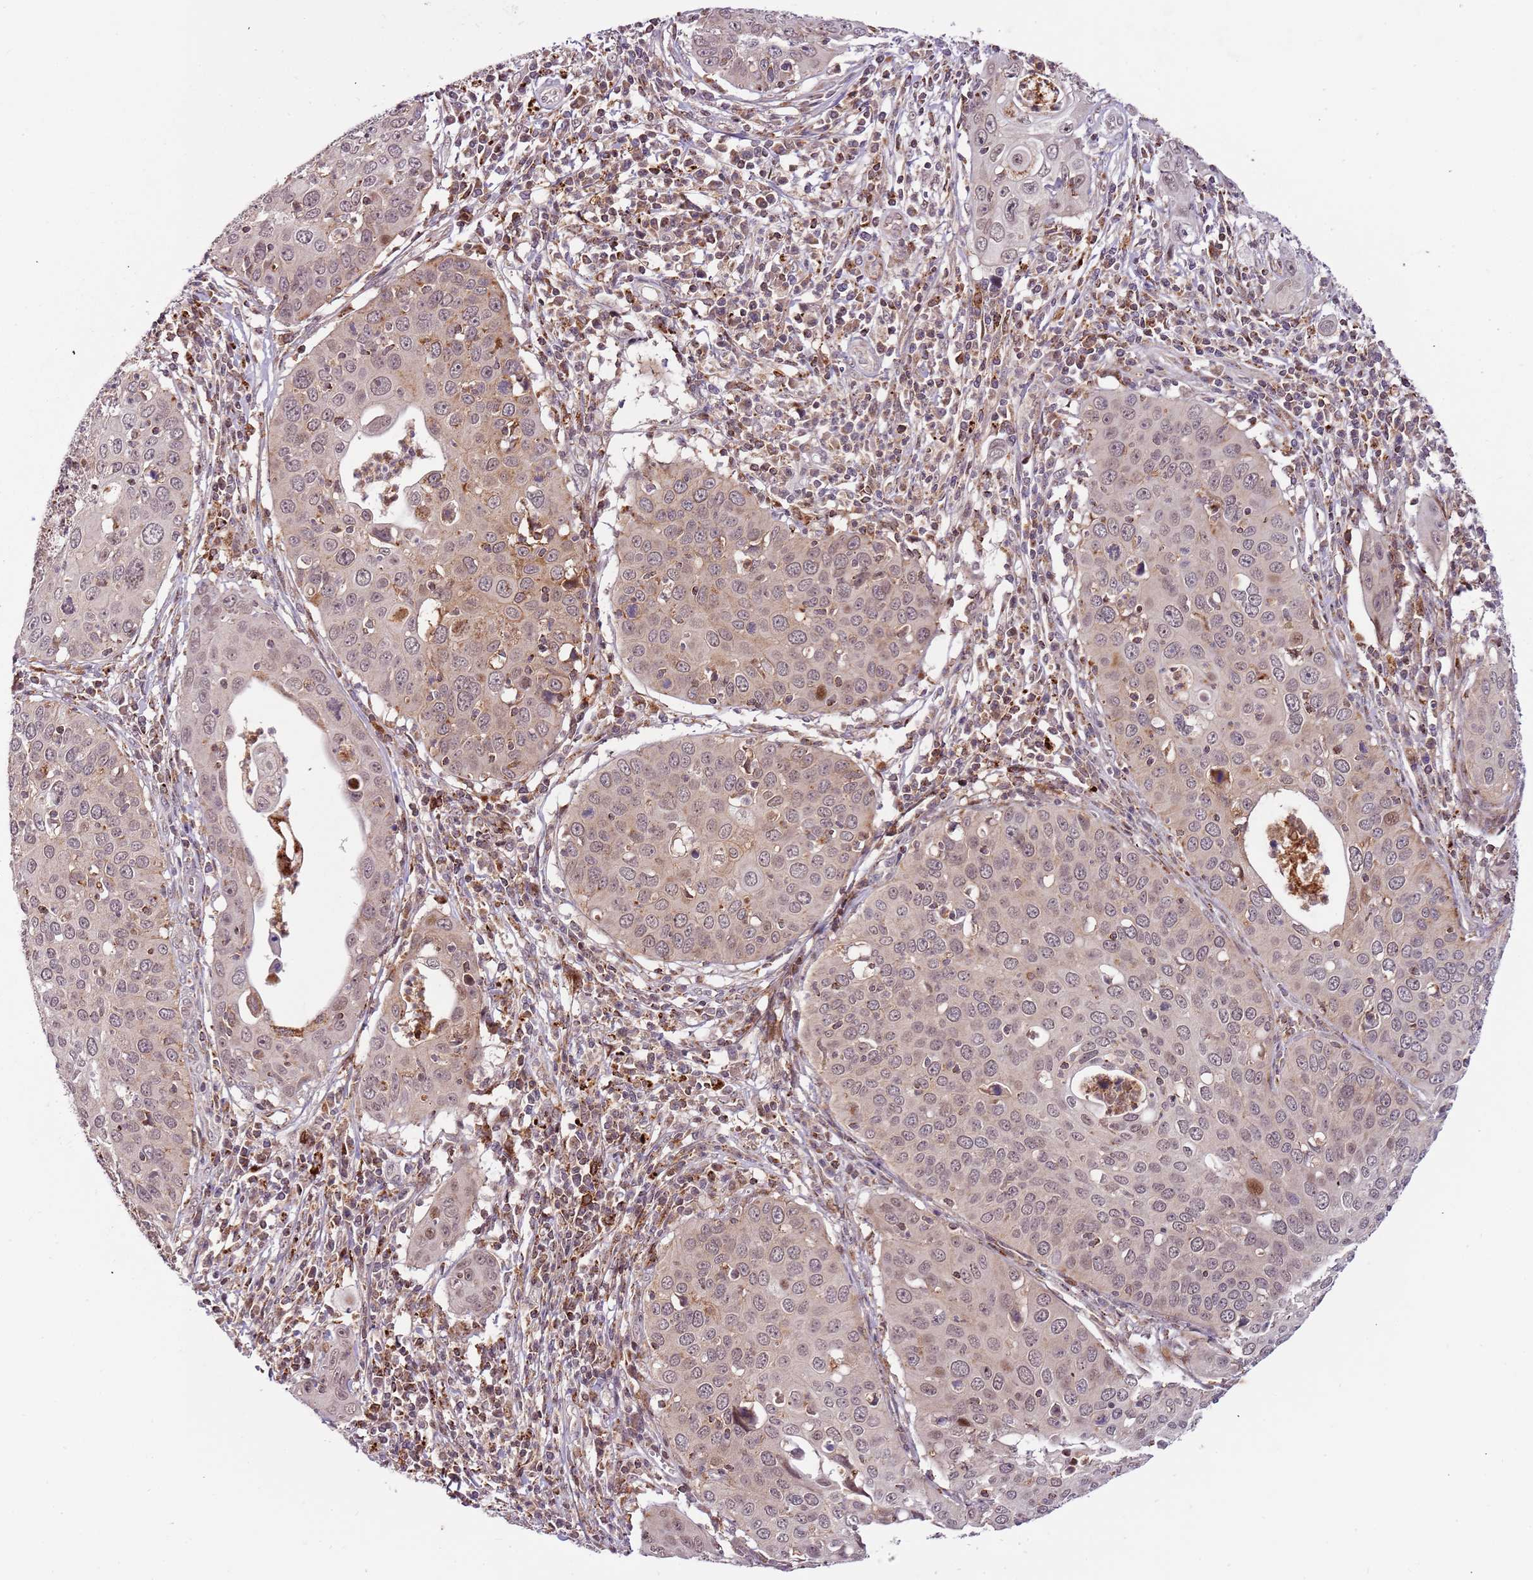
{"staining": {"intensity": "weak", "quantity": "<25%", "location": "cytoplasmic/membranous,nuclear"}, "tissue": "cervical cancer", "cell_type": "Tumor cells", "image_type": "cancer", "snomed": [{"axis": "morphology", "description": "Squamous cell carcinoma, NOS"}, {"axis": "topography", "description": "Cervix"}], "caption": "Histopathology image shows no protein positivity in tumor cells of cervical cancer tissue.", "gene": "ULK3", "patient": {"sex": "female", "age": 36}}